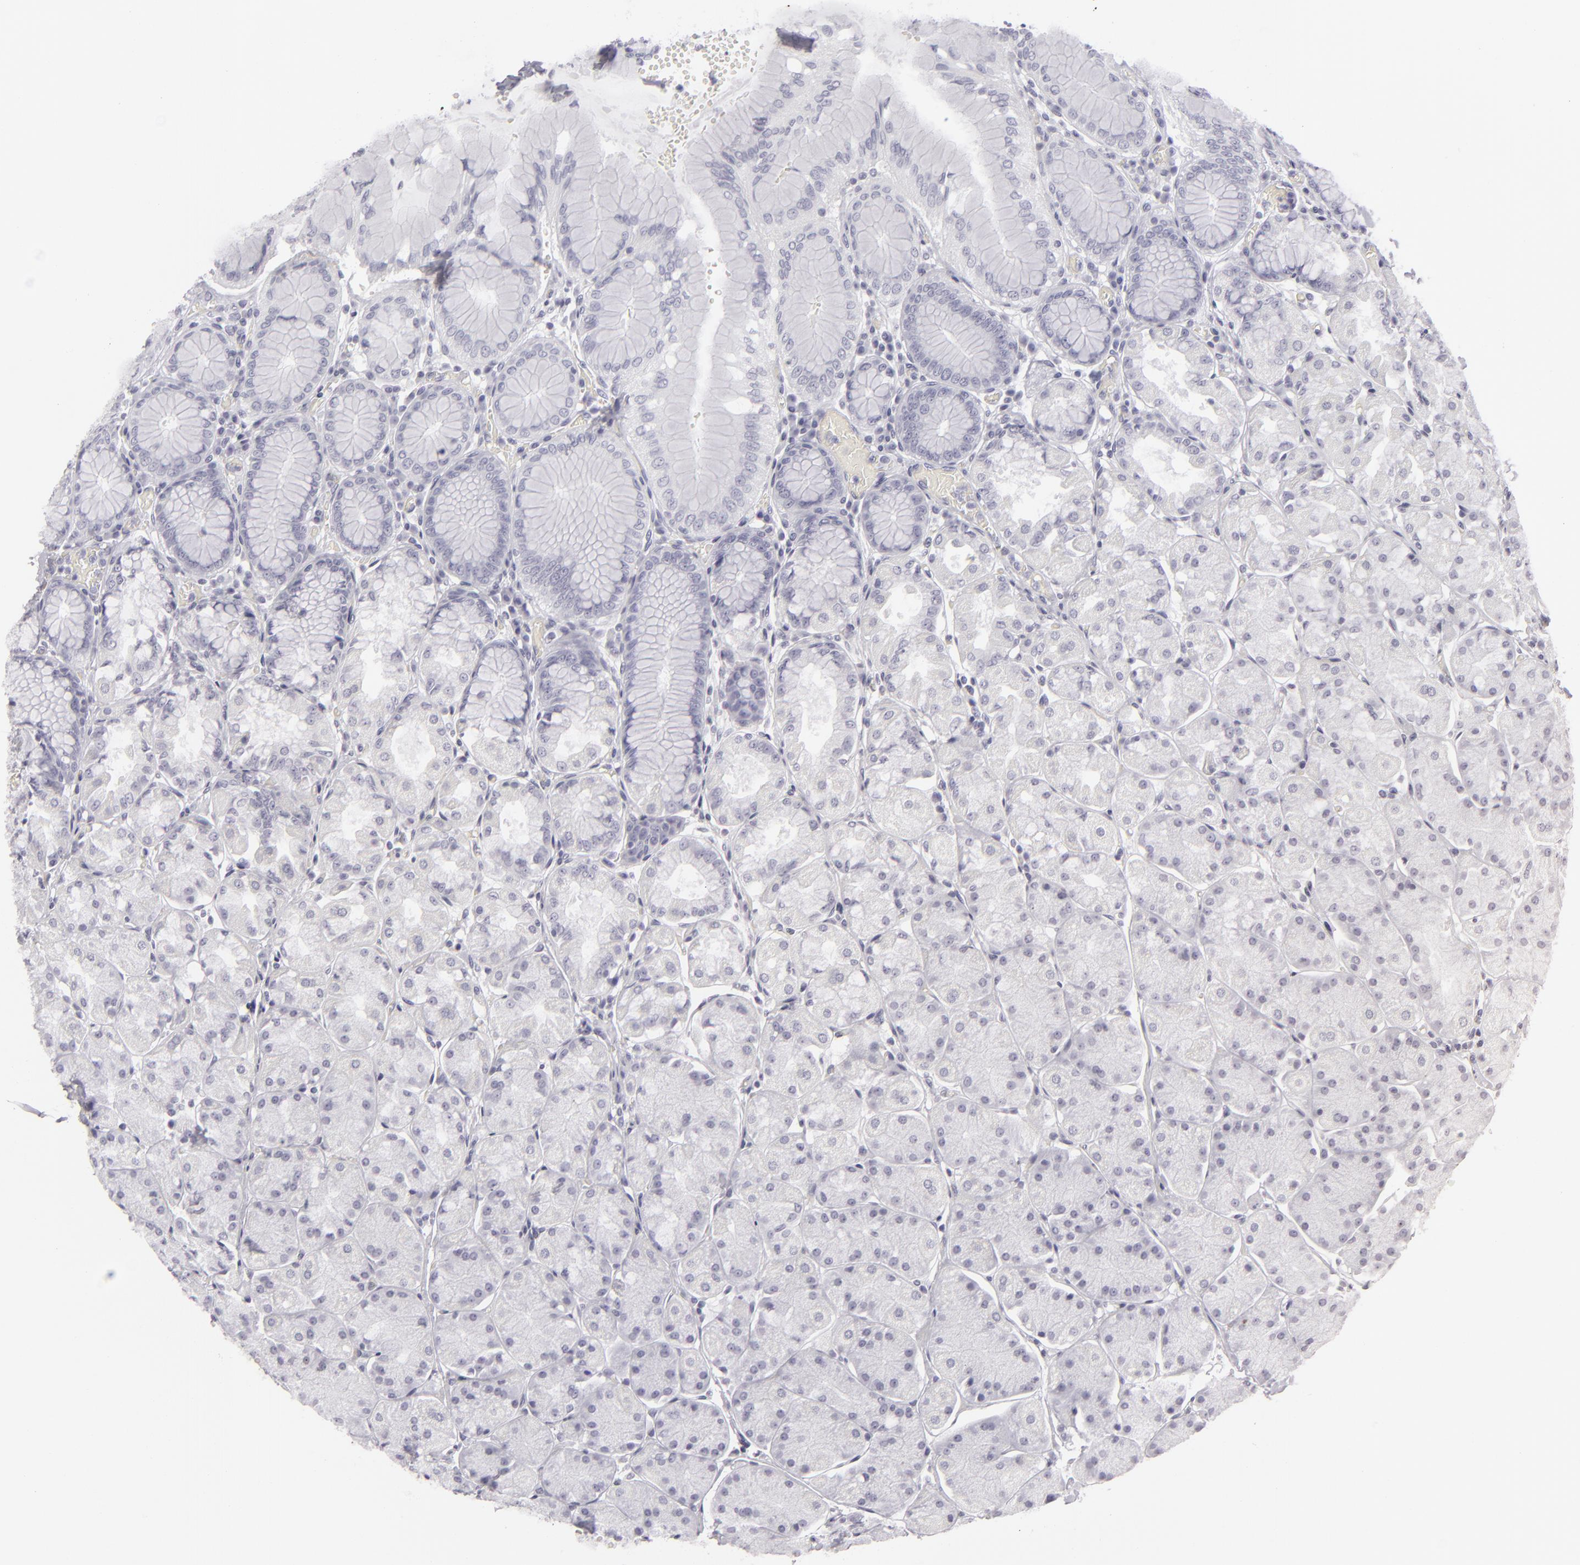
{"staining": {"intensity": "negative", "quantity": "none", "location": "none"}, "tissue": "stomach", "cell_type": "Glandular cells", "image_type": "normal", "snomed": [{"axis": "morphology", "description": "Normal tissue, NOS"}, {"axis": "topography", "description": "Stomach, upper"}, {"axis": "topography", "description": "Stomach"}], "caption": "DAB immunohistochemical staining of normal human stomach reveals no significant positivity in glandular cells. (Stains: DAB (3,3'-diaminobenzidine) immunohistochemistry (IHC) with hematoxylin counter stain, Microscopy: brightfield microscopy at high magnification).", "gene": "KRT1", "patient": {"sex": "male", "age": 76}}